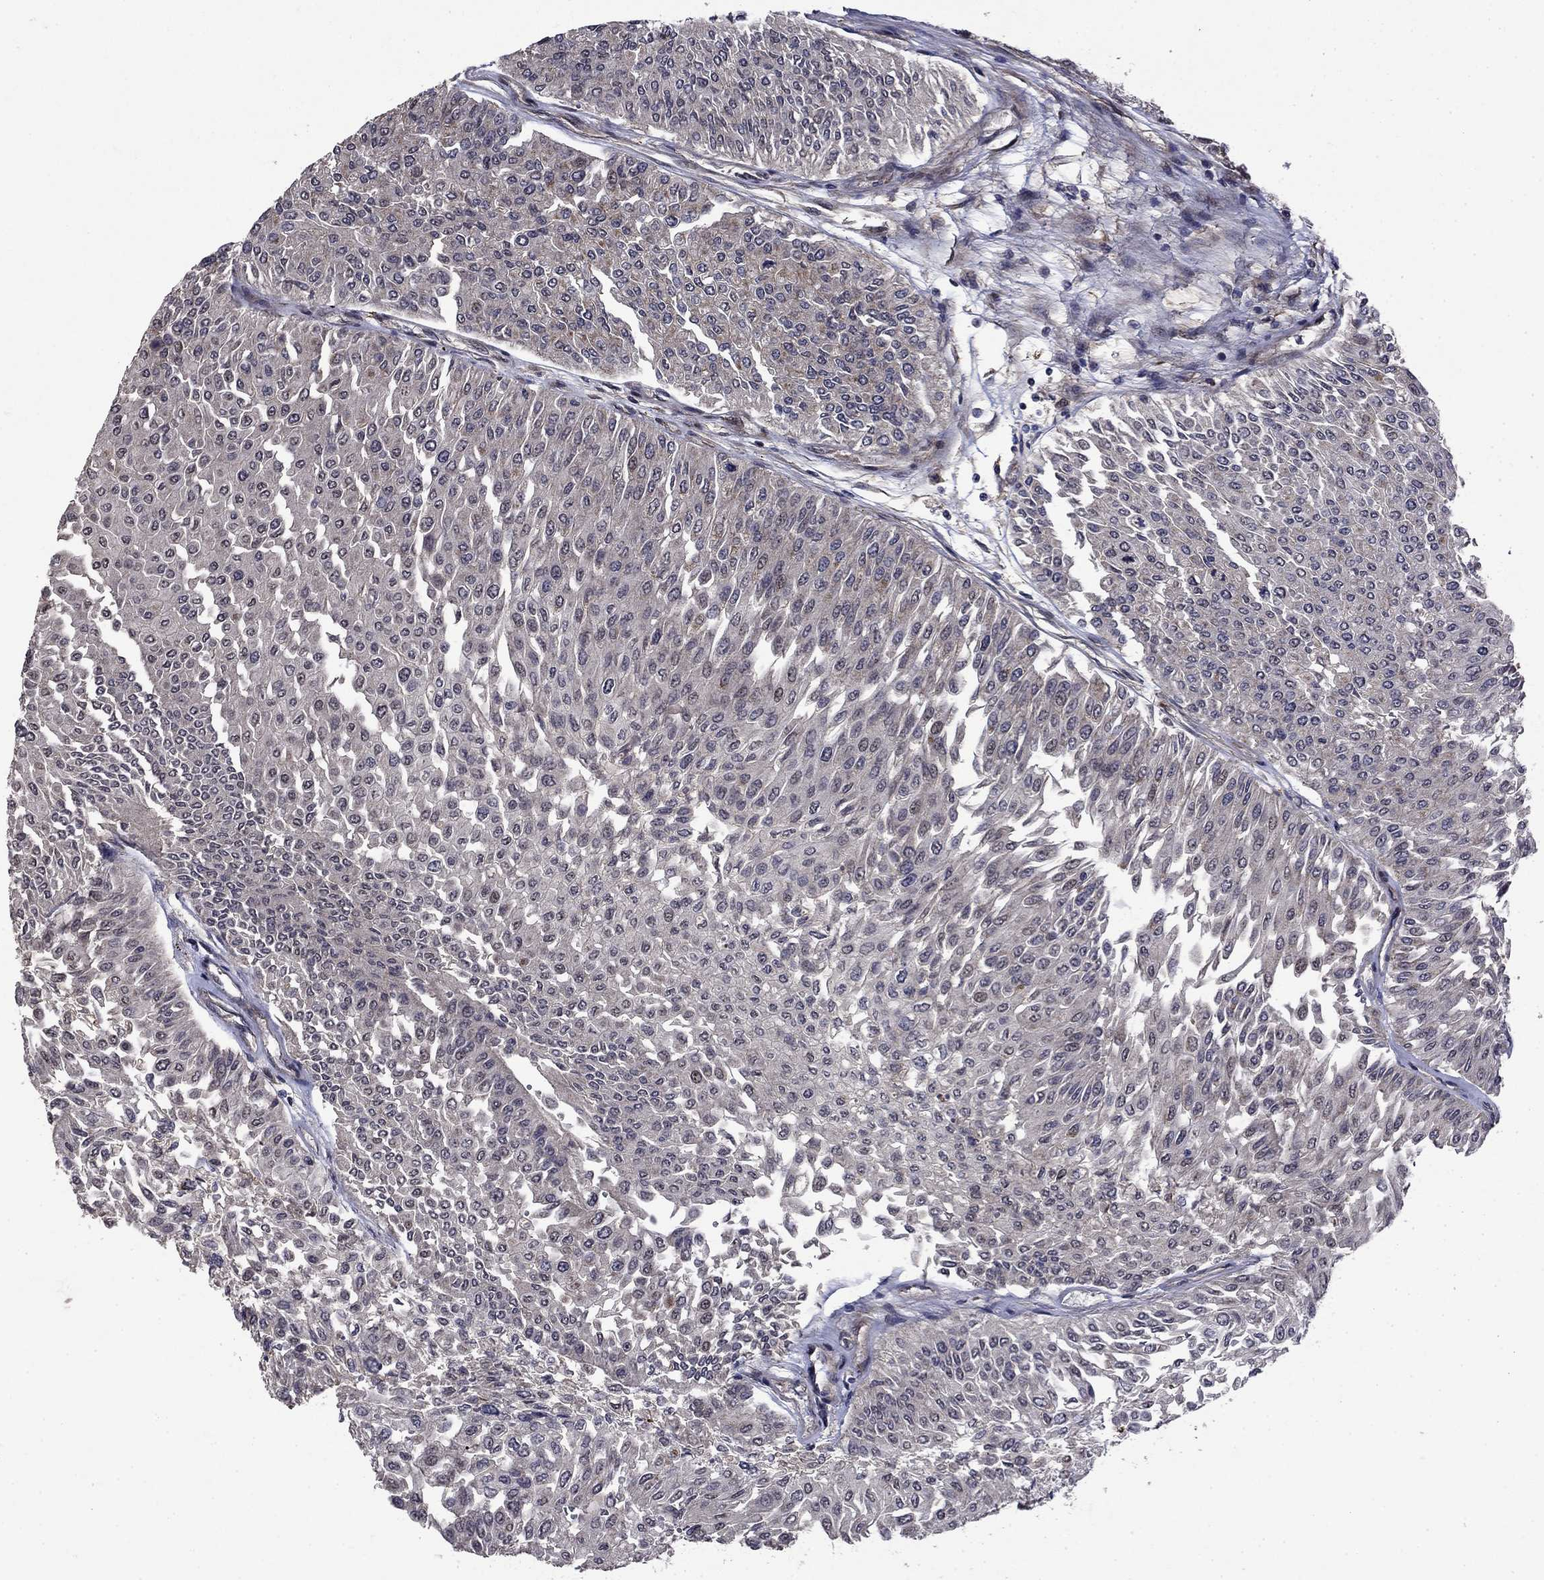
{"staining": {"intensity": "negative", "quantity": "none", "location": "none"}, "tissue": "urothelial cancer", "cell_type": "Tumor cells", "image_type": "cancer", "snomed": [{"axis": "morphology", "description": "Urothelial carcinoma, Low grade"}, {"axis": "topography", "description": "Urinary bladder"}], "caption": "Tumor cells are negative for brown protein staining in urothelial carcinoma (low-grade).", "gene": "AGTPBP1", "patient": {"sex": "male", "age": 67}}